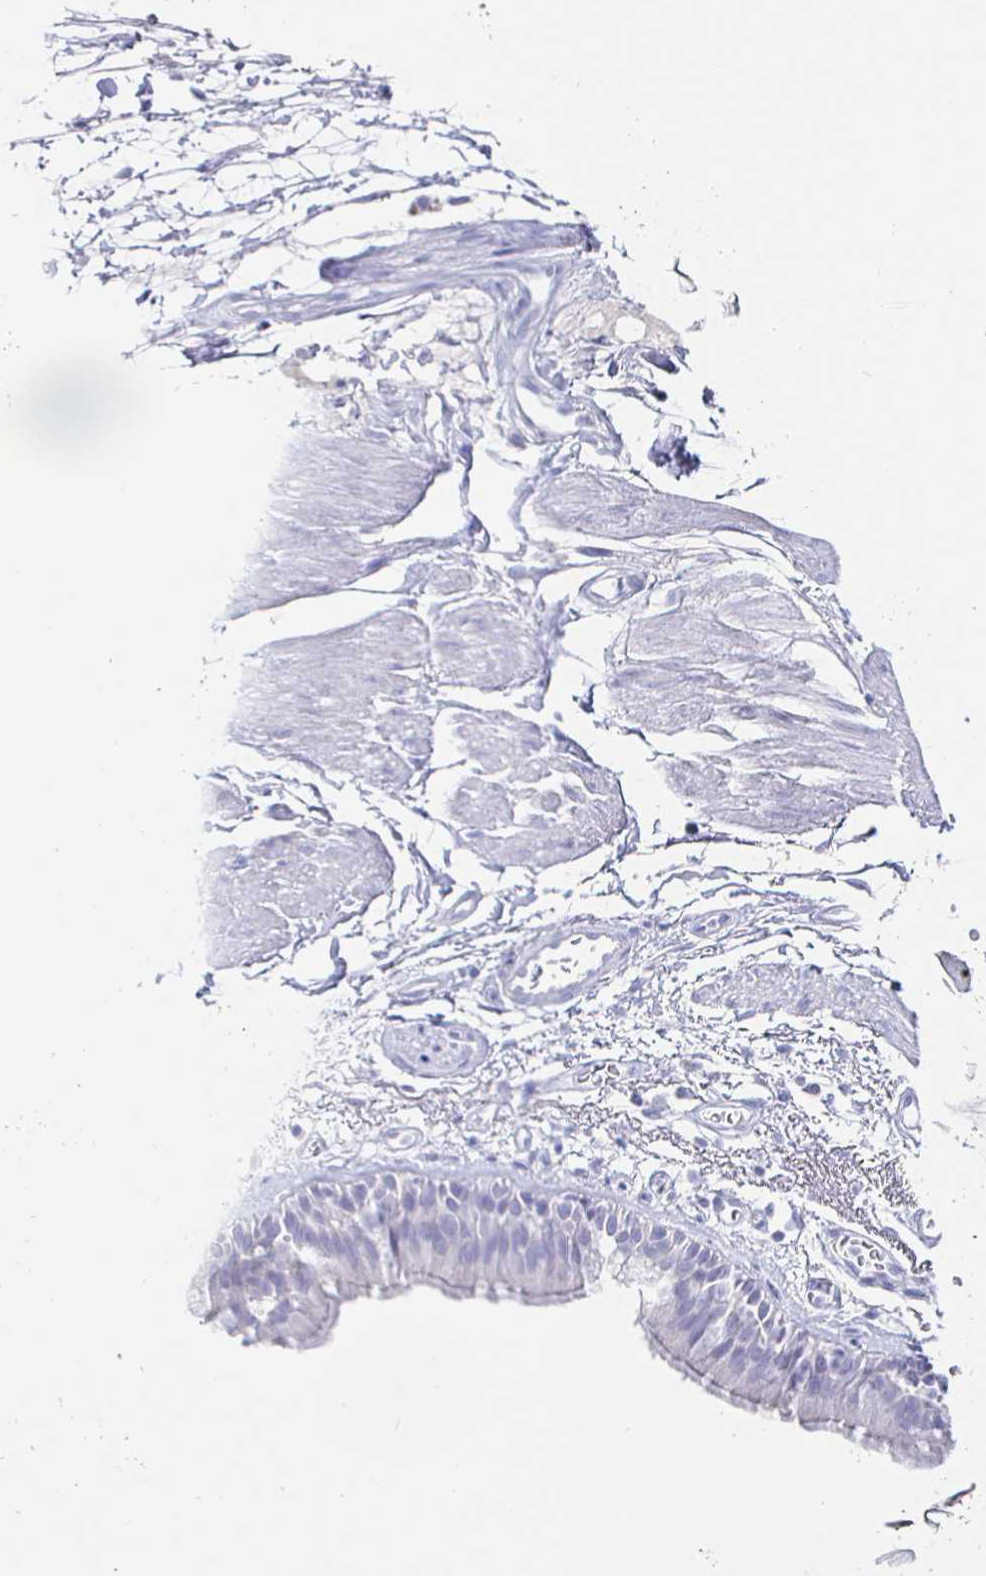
{"staining": {"intensity": "negative", "quantity": "none", "location": "none"}, "tissue": "bronchus", "cell_type": "Respiratory epithelial cells", "image_type": "normal", "snomed": [{"axis": "morphology", "description": "Normal tissue, NOS"}, {"axis": "morphology", "description": "Squamous cell carcinoma, NOS"}, {"axis": "topography", "description": "Cartilage tissue"}, {"axis": "topography", "description": "Bronchus"}, {"axis": "topography", "description": "Lung"}], "caption": "The photomicrograph exhibits no significant positivity in respiratory epithelial cells of bronchus. (DAB immunohistochemistry, high magnification).", "gene": "CLCA1", "patient": {"sex": "male", "age": 66}}